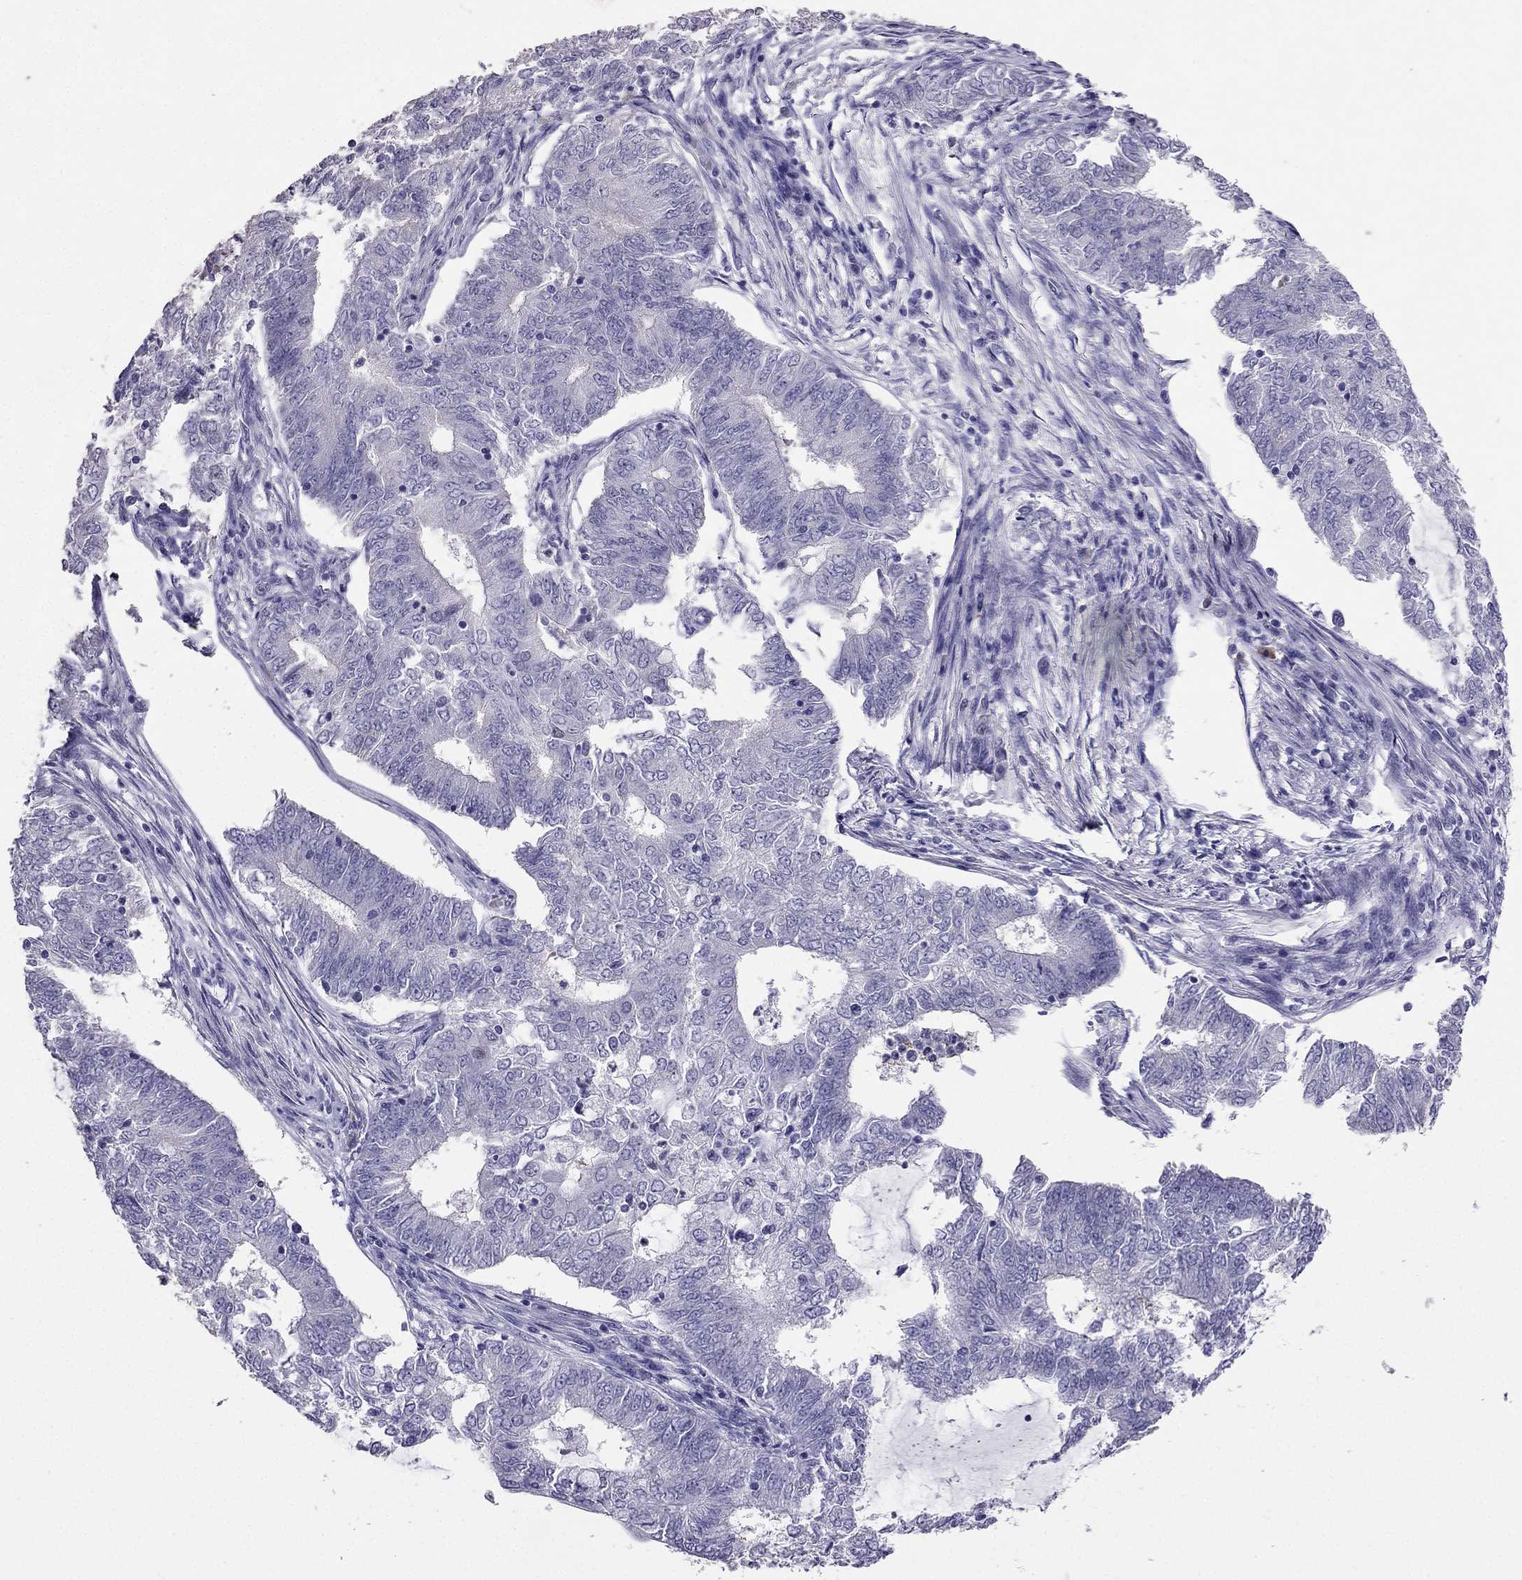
{"staining": {"intensity": "negative", "quantity": "none", "location": "none"}, "tissue": "endometrial cancer", "cell_type": "Tumor cells", "image_type": "cancer", "snomed": [{"axis": "morphology", "description": "Adenocarcinoma, NOS"}, {"axis": "topography", "description": "Endometrium"}], "caption": "DAB immunohistochemical staining of adenocarcinoma (endometrial) displays no significant staining in tumor cells.", "gene": "ARID3A", "patient": {"sex": "female", "age": 62}}